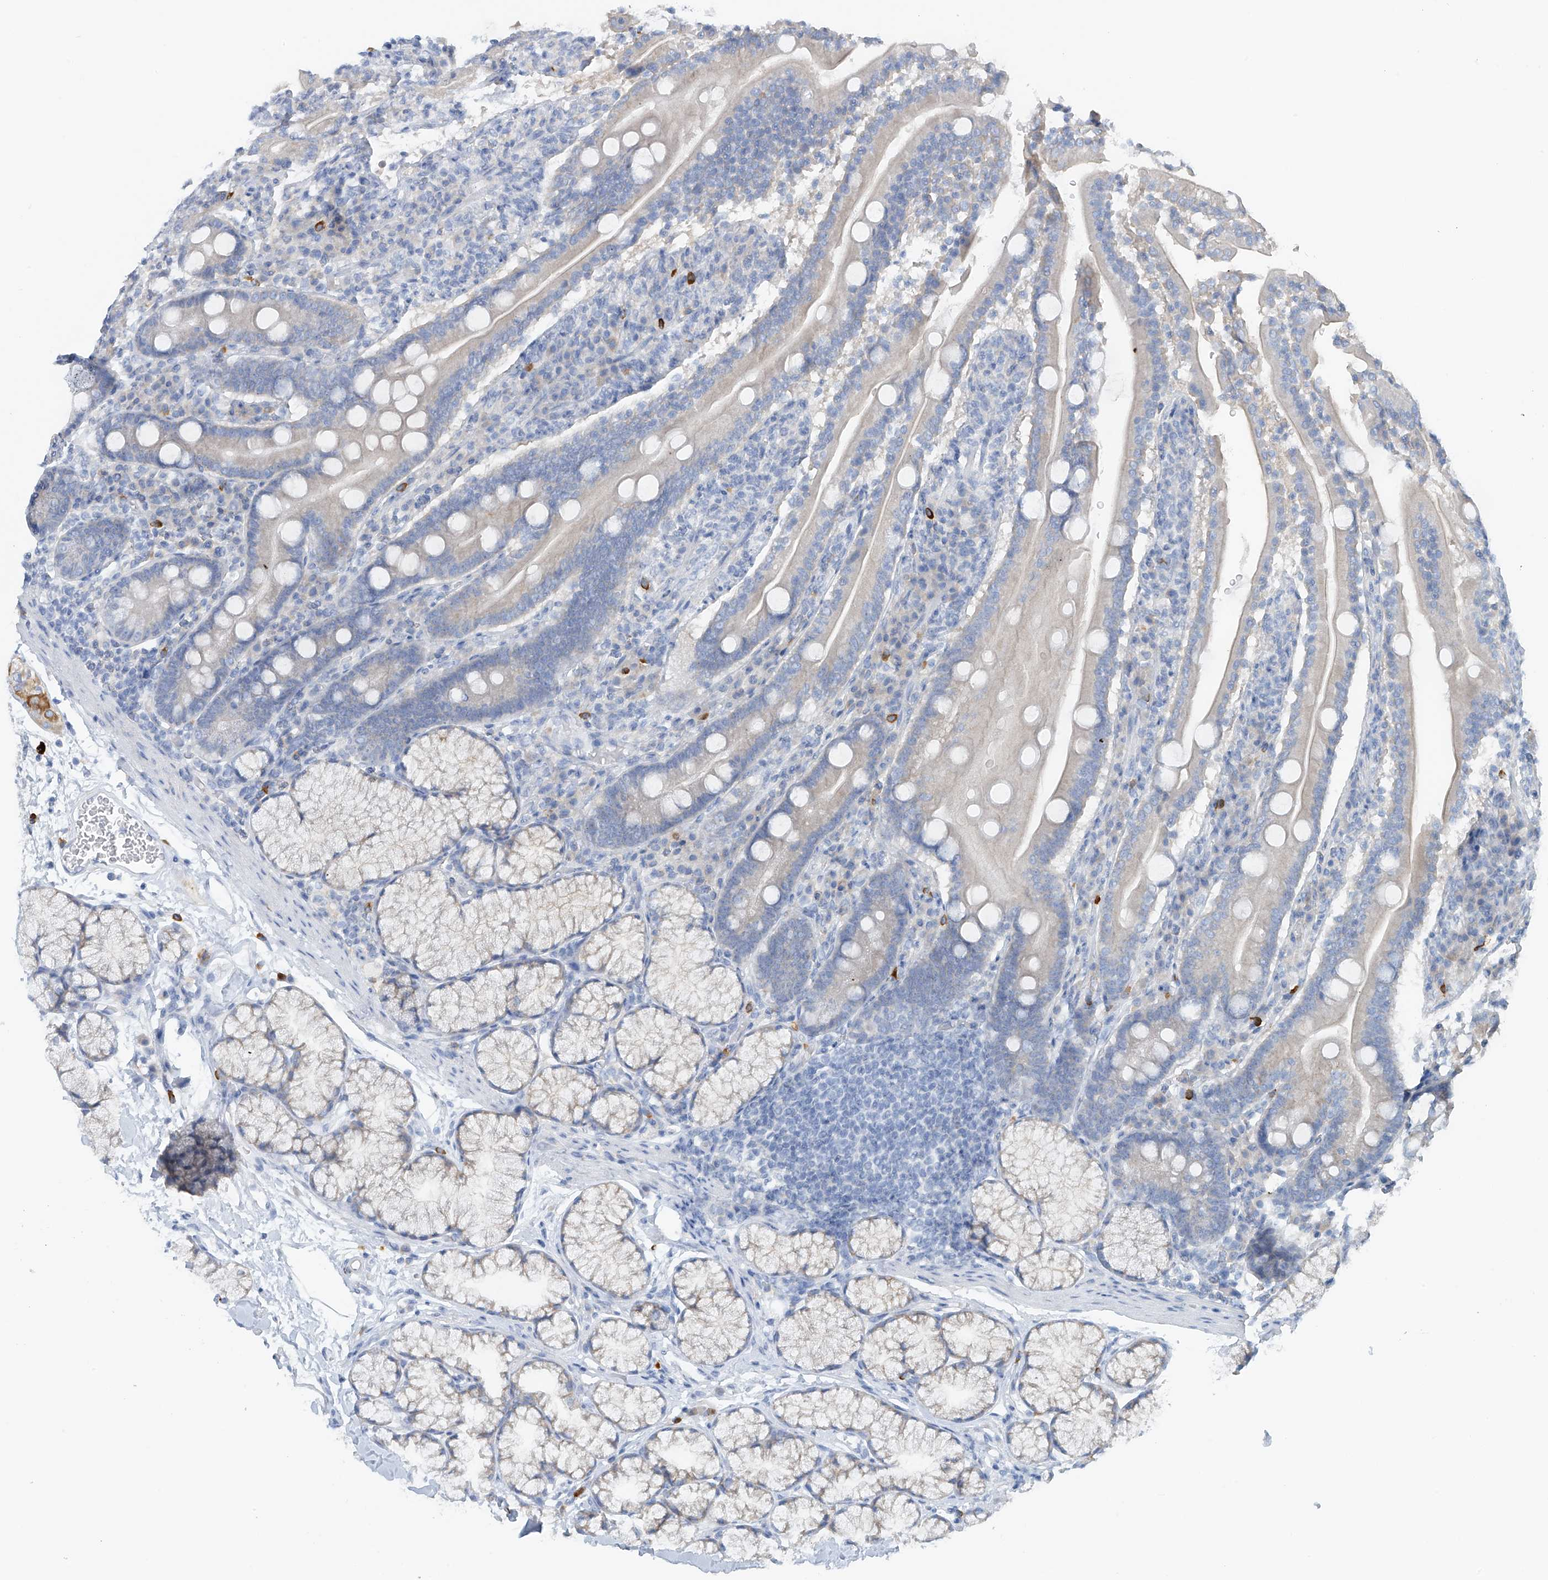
{"staining": {"intensity": "negative", "quantity": "none", "location": "none"}, "tissue": "duodenum", "cell_type": "Glandular cells", "image_type": "normal", "snomed": [{"axis": "morphology", "description": "Normal tissue, NOS"}, {"axis": "topography", "description": "Duodenum"}], "caption": "Immunohistochemistry (IHC) of normal human duodenum shows no expression in glandular cells.", "gene": "POMGNT2", "patient": {"sex": "male", "age": 35}}